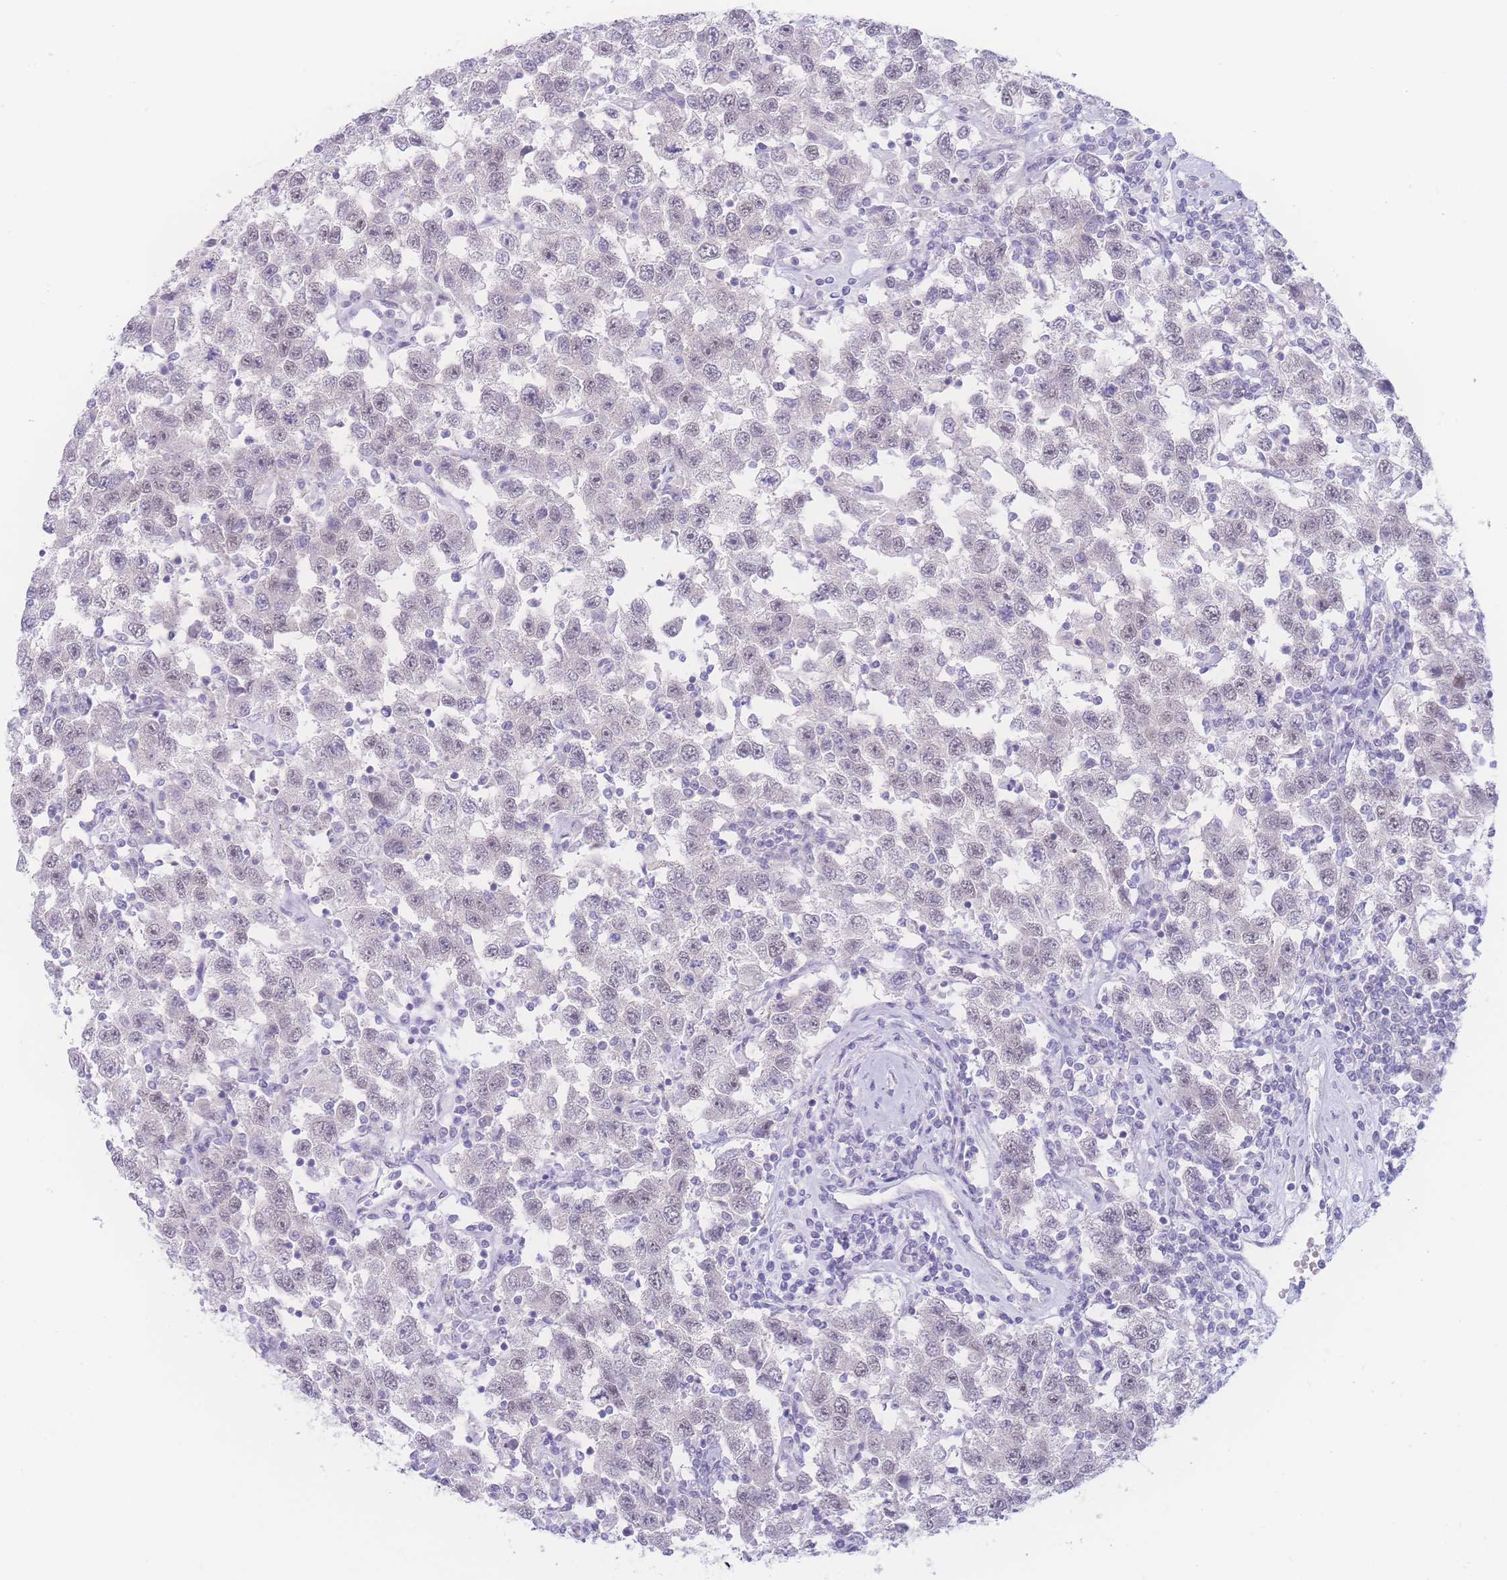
{"staining": {"intensity": "negative", "quantity": "none", "location": "none"}, "tissue": "testis cancer", "cell_type": "Tumor cells", "image_type": "cancer", "snomed": [{"axis": "morphology", "description": "Seminoma, NOS"}, {"axis": "topography", "description": "Testis"}], "caption": "Protein analysis of testis cancer shows no significant staining in tumor cells.", "gene": "PRSS22", "patient": {"sex": "male", "age": 41}}